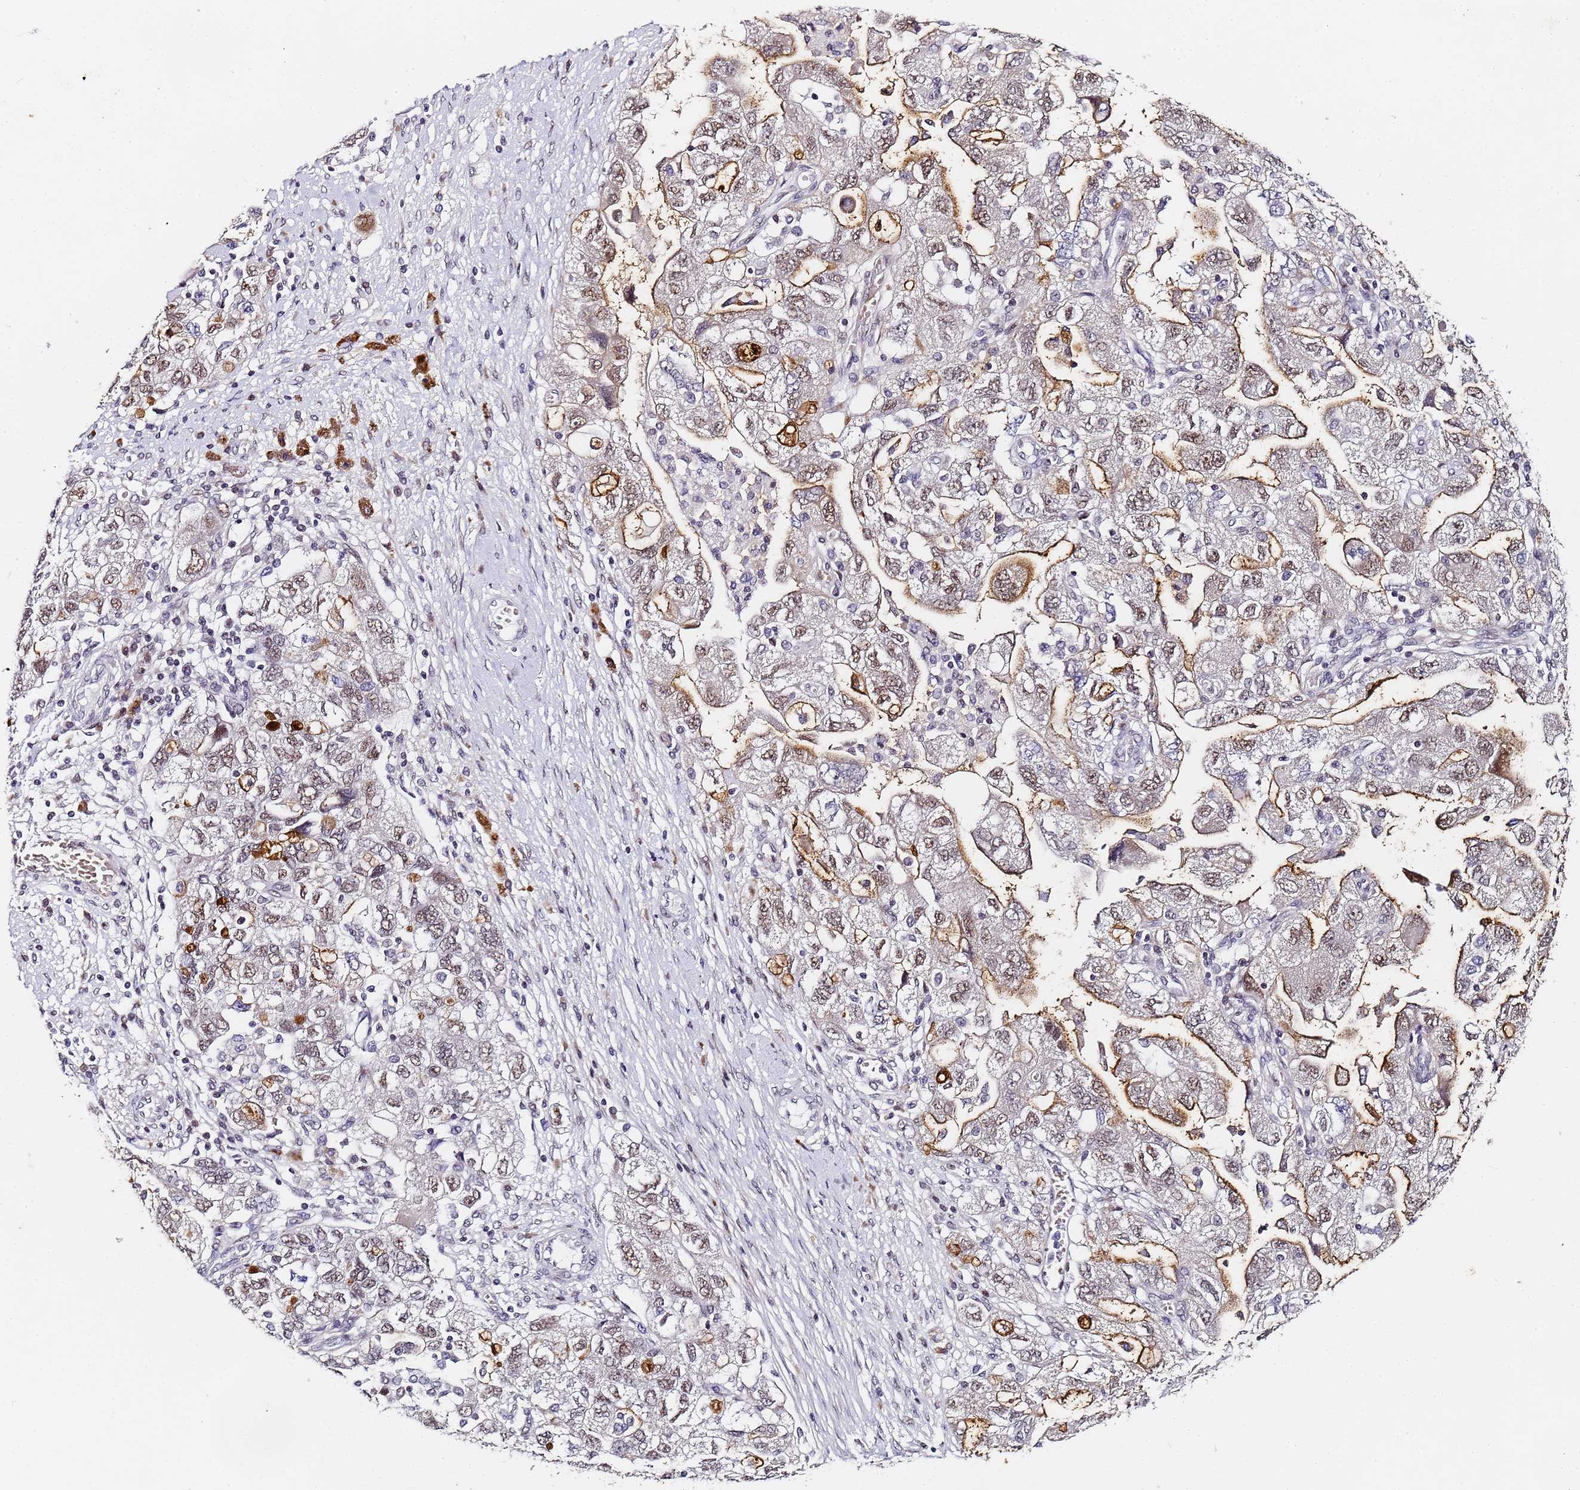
{"staining": {"intensity": "moderate", "quantity": ">75%", "location": "cytoplasmic/membranous,nuclear"}, "tissue": "ovarian cancer", "cell_type": "Tumor cells", "image_type": "cancer", "snomed": [{"axis": "morphology", "description": "Carcinoma, NOS"}, {"axis": "morphology", "description": "Cystadenocarcinoma, serous, NOS"}, {"axis": "topography", "description": "Ovary"}], "caption": "This photomicrograph demonstrates immunohistochemistry staining of human carcinoma (ovarian), with medium moderate cytoplasmic/membranous and nuclear positivity in about >75% of tumor cells.", "gene": "FNBP4", "patient": {"sex": "female", "age": 69}}